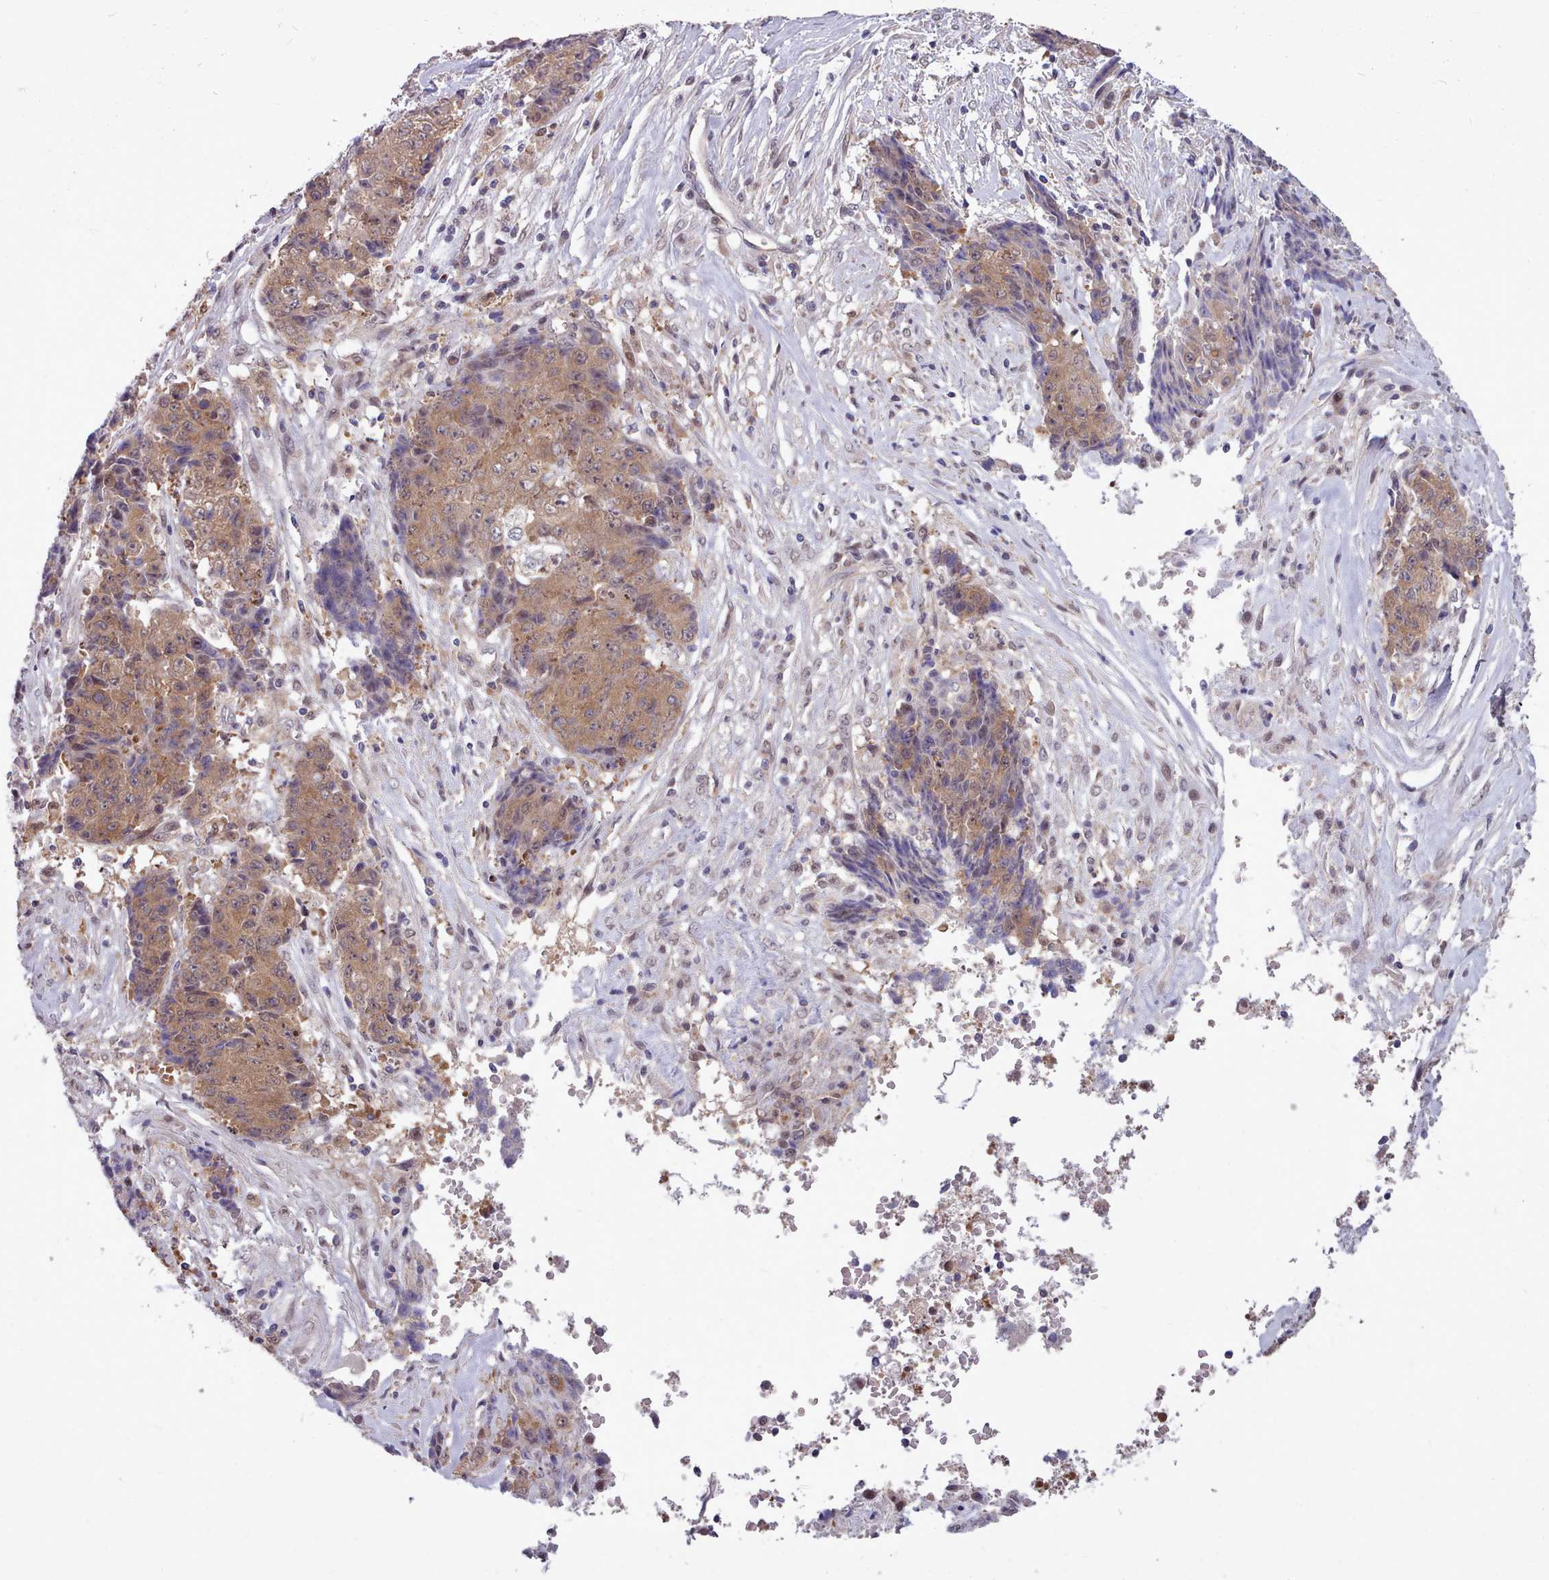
{"staining": {"intensity": "moderate", "quantity": ">75%", "location": "cytoplasmic/membranous"}, "tissue": "ovarian cancer", "cell_type": "Tumor cells", "image_type": "cancer", "snomed": [{"axis": "morphology", "description": "Carcinoma, endometroid"}, {"axis": "topography", "description": "Ovary"}], "caption": "This is an image of immunohistochemistry staining of ovarian endometroid carcinoma, which shows moderate staining in the cytoplasmic/membranous of tumor cells.", "gene": "AHCY", "patient": {"sex": "female", "age": 42}}